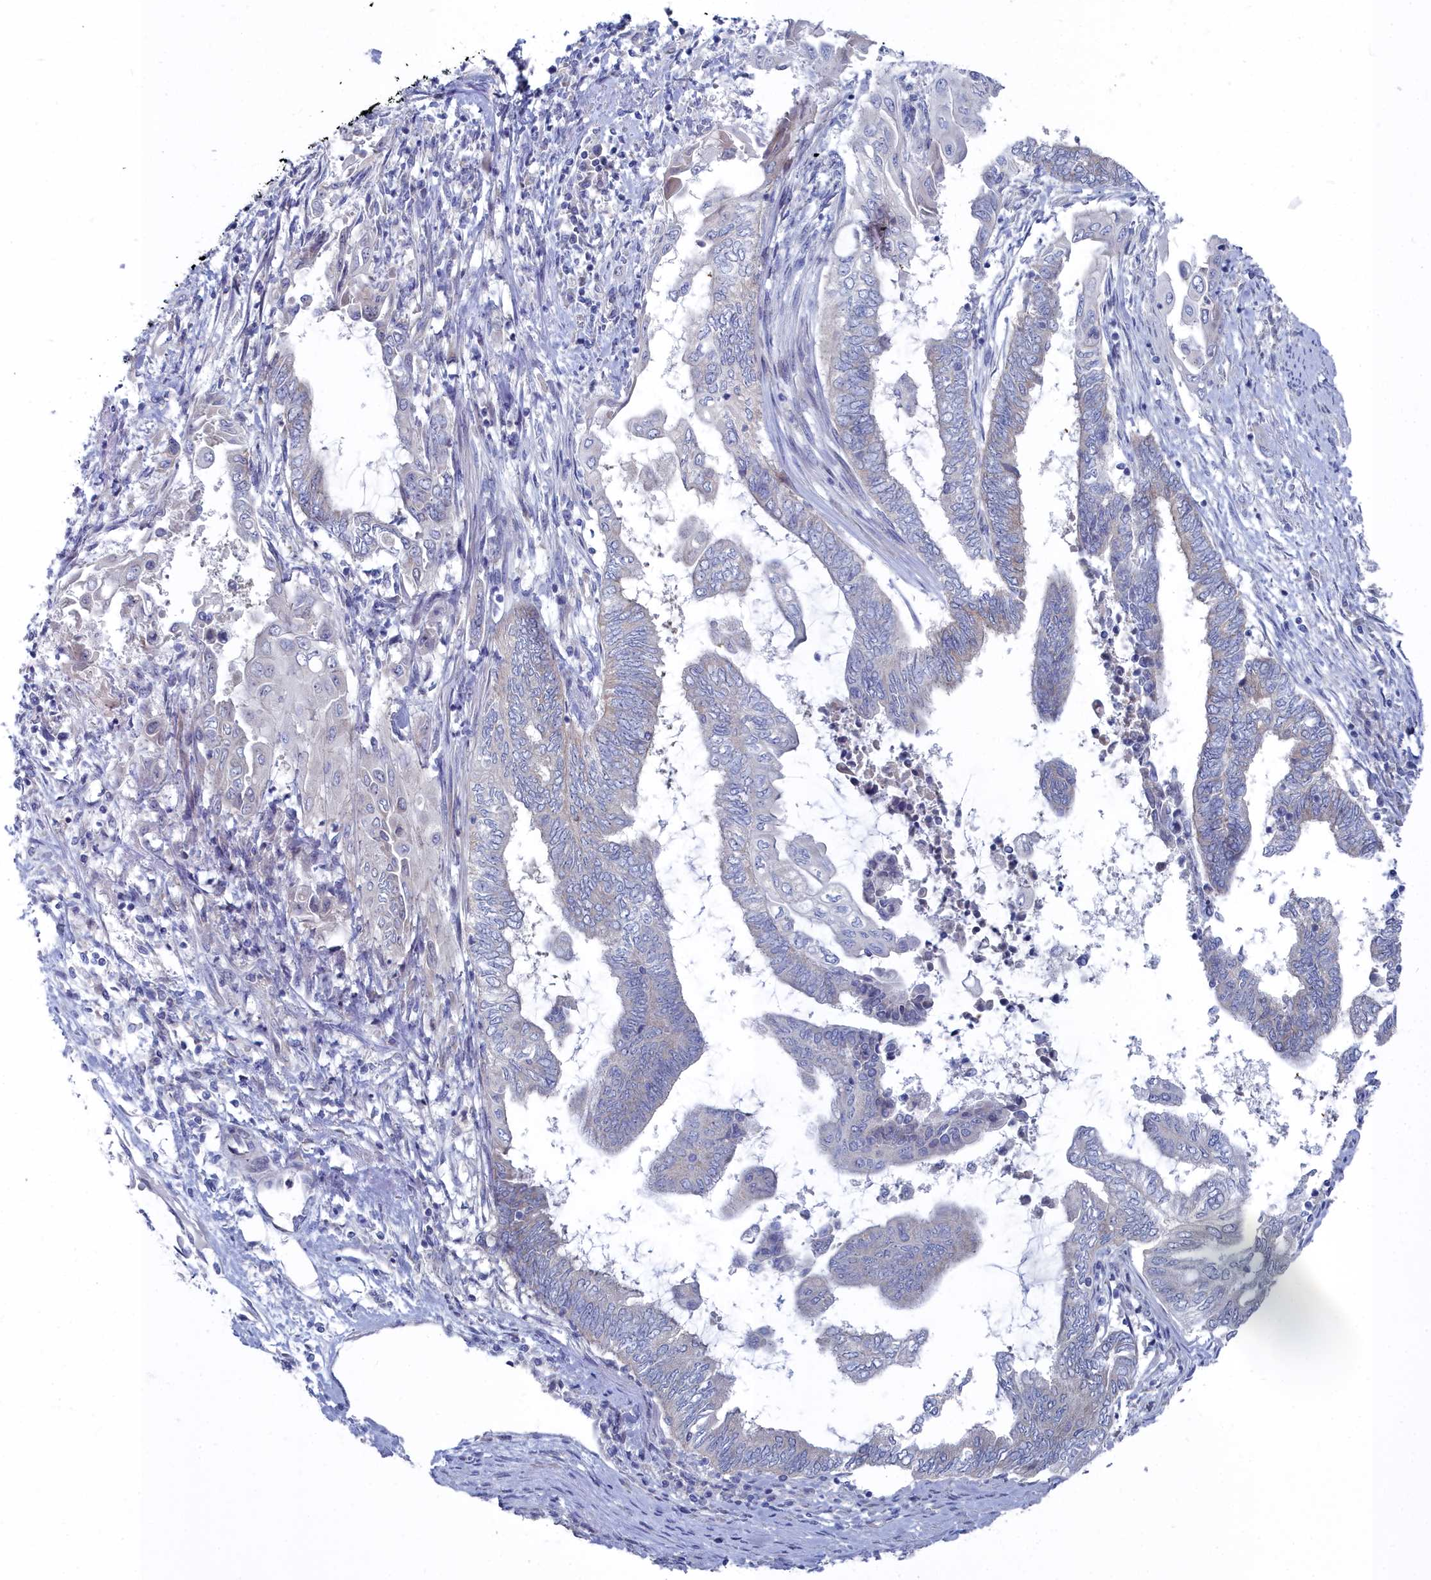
{"staining": {"intensity": "negative", "quantity": "none", "location": "none"}, "tissue": "endometrial cancer", "cell_type": "Tumor cells", "image_type": "cancer", "snomed": [{"axis": "morphology", "description": "Adenocarcinoma, NOS"}, {"axis": "topography", "description": "Uterus"}, {"axis": "topography", "description": "Endometrium"}], "caption": "Tumor cells are negative for protein expression in human endometrial adenocarcinoma.", "gene": "CCDC149", "patient": {"sex": "female", "age": 70}}